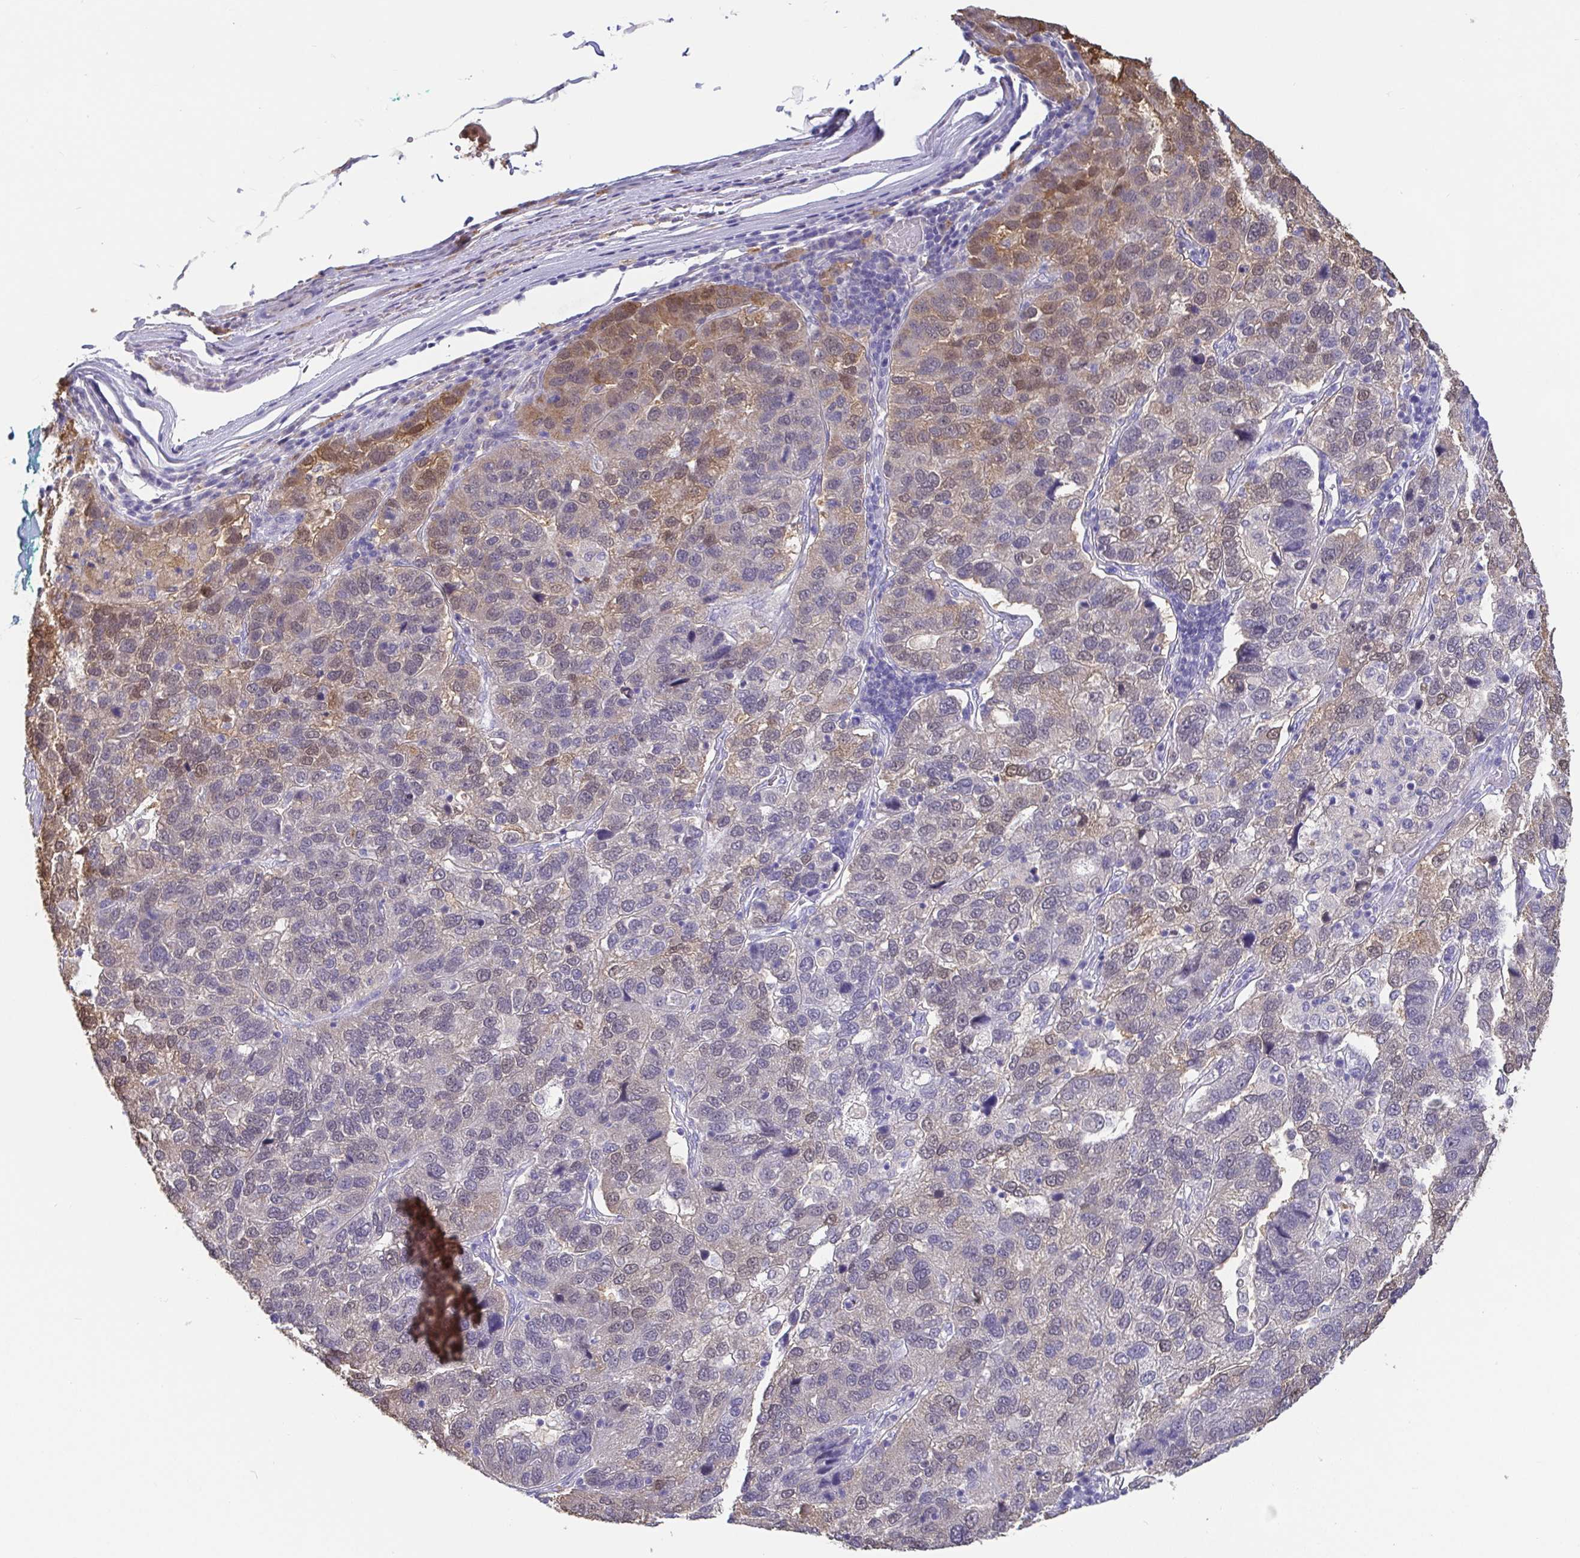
{"staining": {"intensity": "moderate", "quantity": "<25%", "location": "cytoplasmic/membranous,nuclear"}, "tissue": "pancreatic cancer", "cell_type": "Tumor cells", "image_type": "cancer", "snomed": [{"axis": "morphology", "description": "Adenocarcinoma, NOS"}, {"axis": "topography", "description": "Pancreas"}], "caption": "Immunohistochemistry histopathology image of neoplastic tissue: human pancreatic cancer (adenocarcinoma) stained using IHC displays low levels of moderate protein expression localized specifically in the cytoplasmic/membranous and nuclear of tumor cells, appearing as a cytoplasmic/membranous and nuclear brown color.", "gene": "IDH1", "patient": {"sex": "female", "age": 61}}